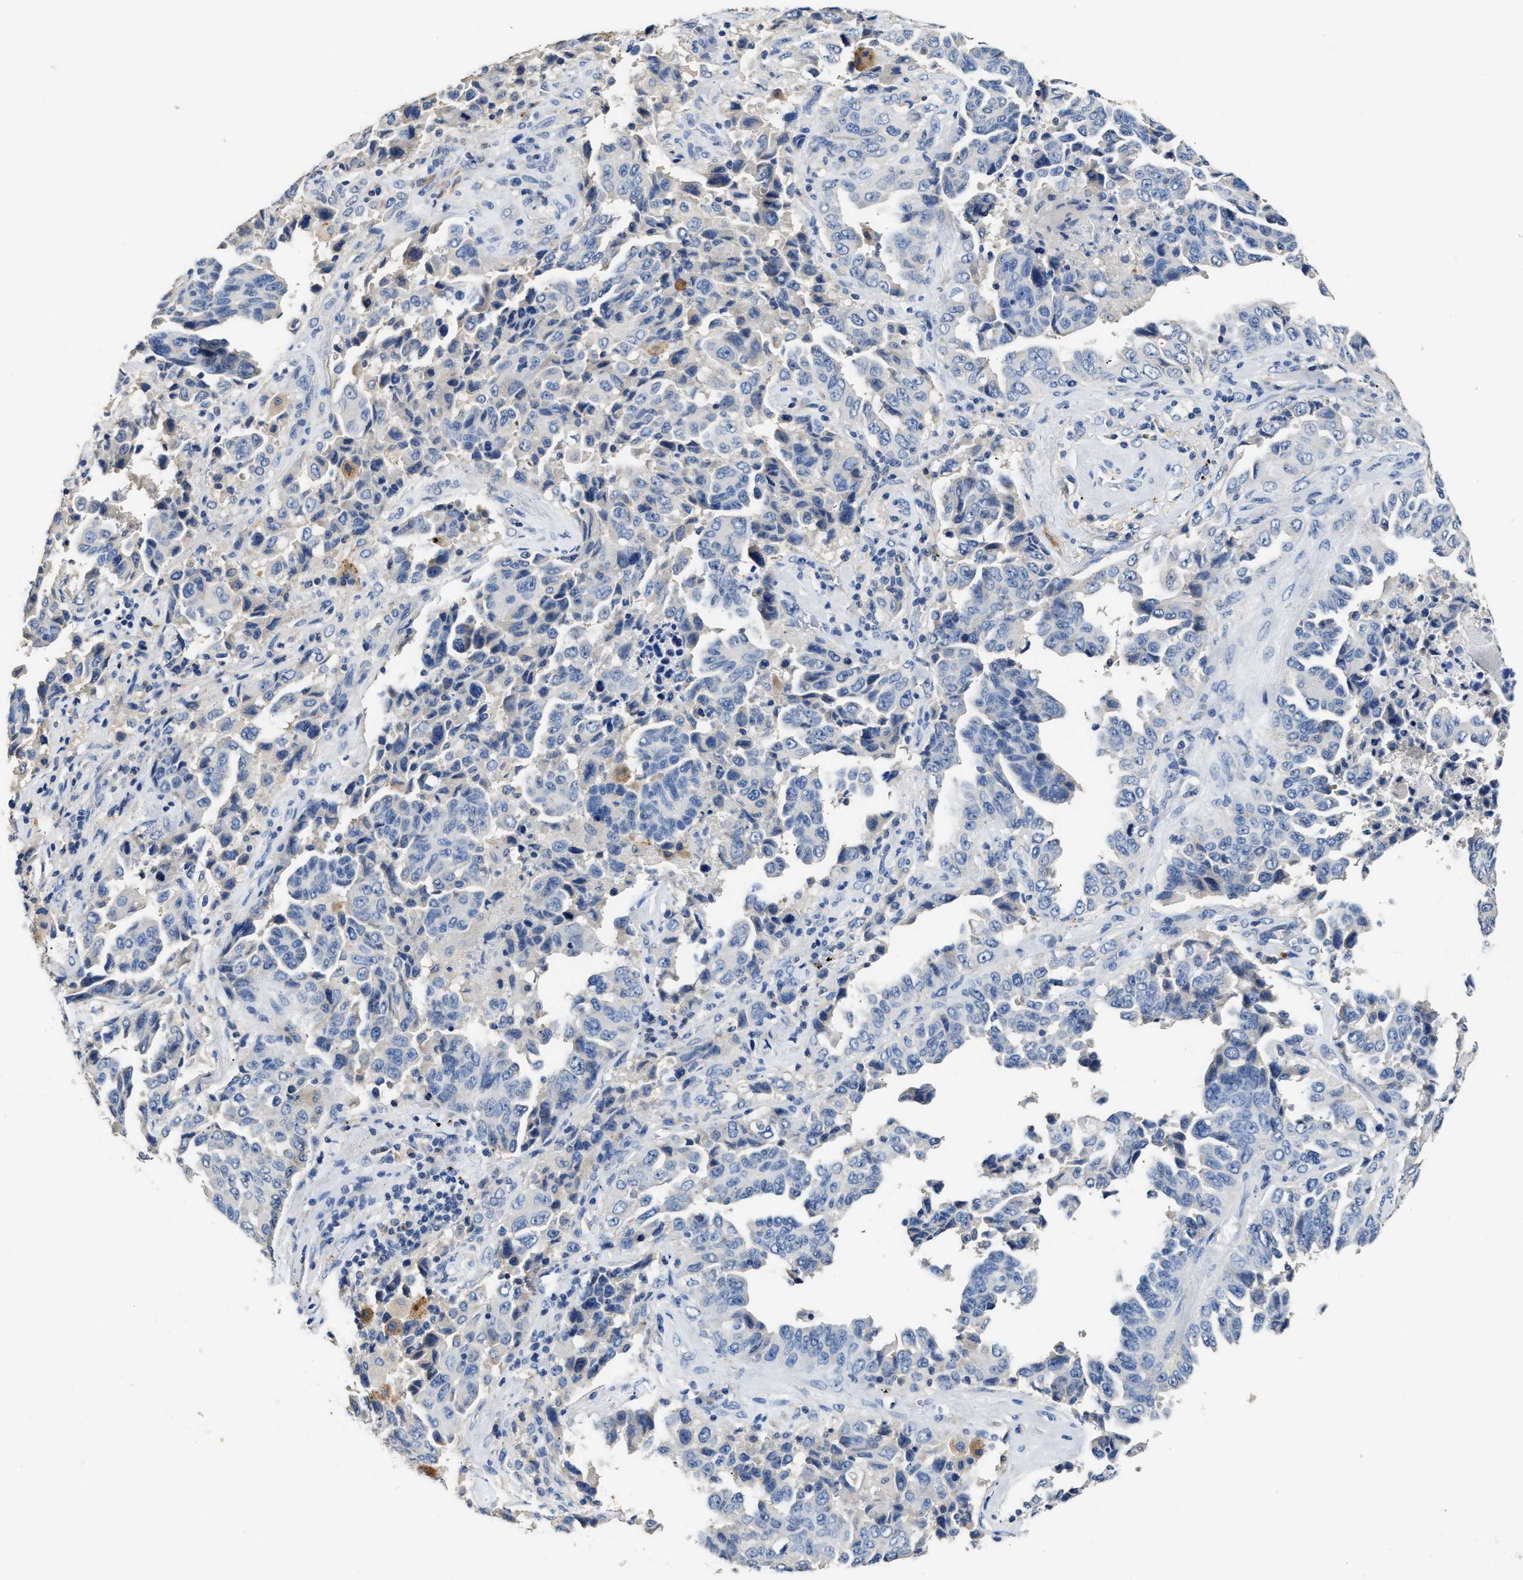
{"staining": {"intensity": "negative", "quantity": "none", "location": "none"}, "tissue": "lung cancer", "cell_type": "Tumor cells", "image_type": "cancer", "snomed": [{"axis": "morphology", "description": "Adenocarcinoma, NOS"}, {"axis": "topography", "description": "Lung"}], "caption": "The photomicrograph demonstrates no significant staining in tumor cells of lung cancer (adenocarcinoma).", "gene": "SLCO2B1", "patient": {"sex": "female", "age": 51}}